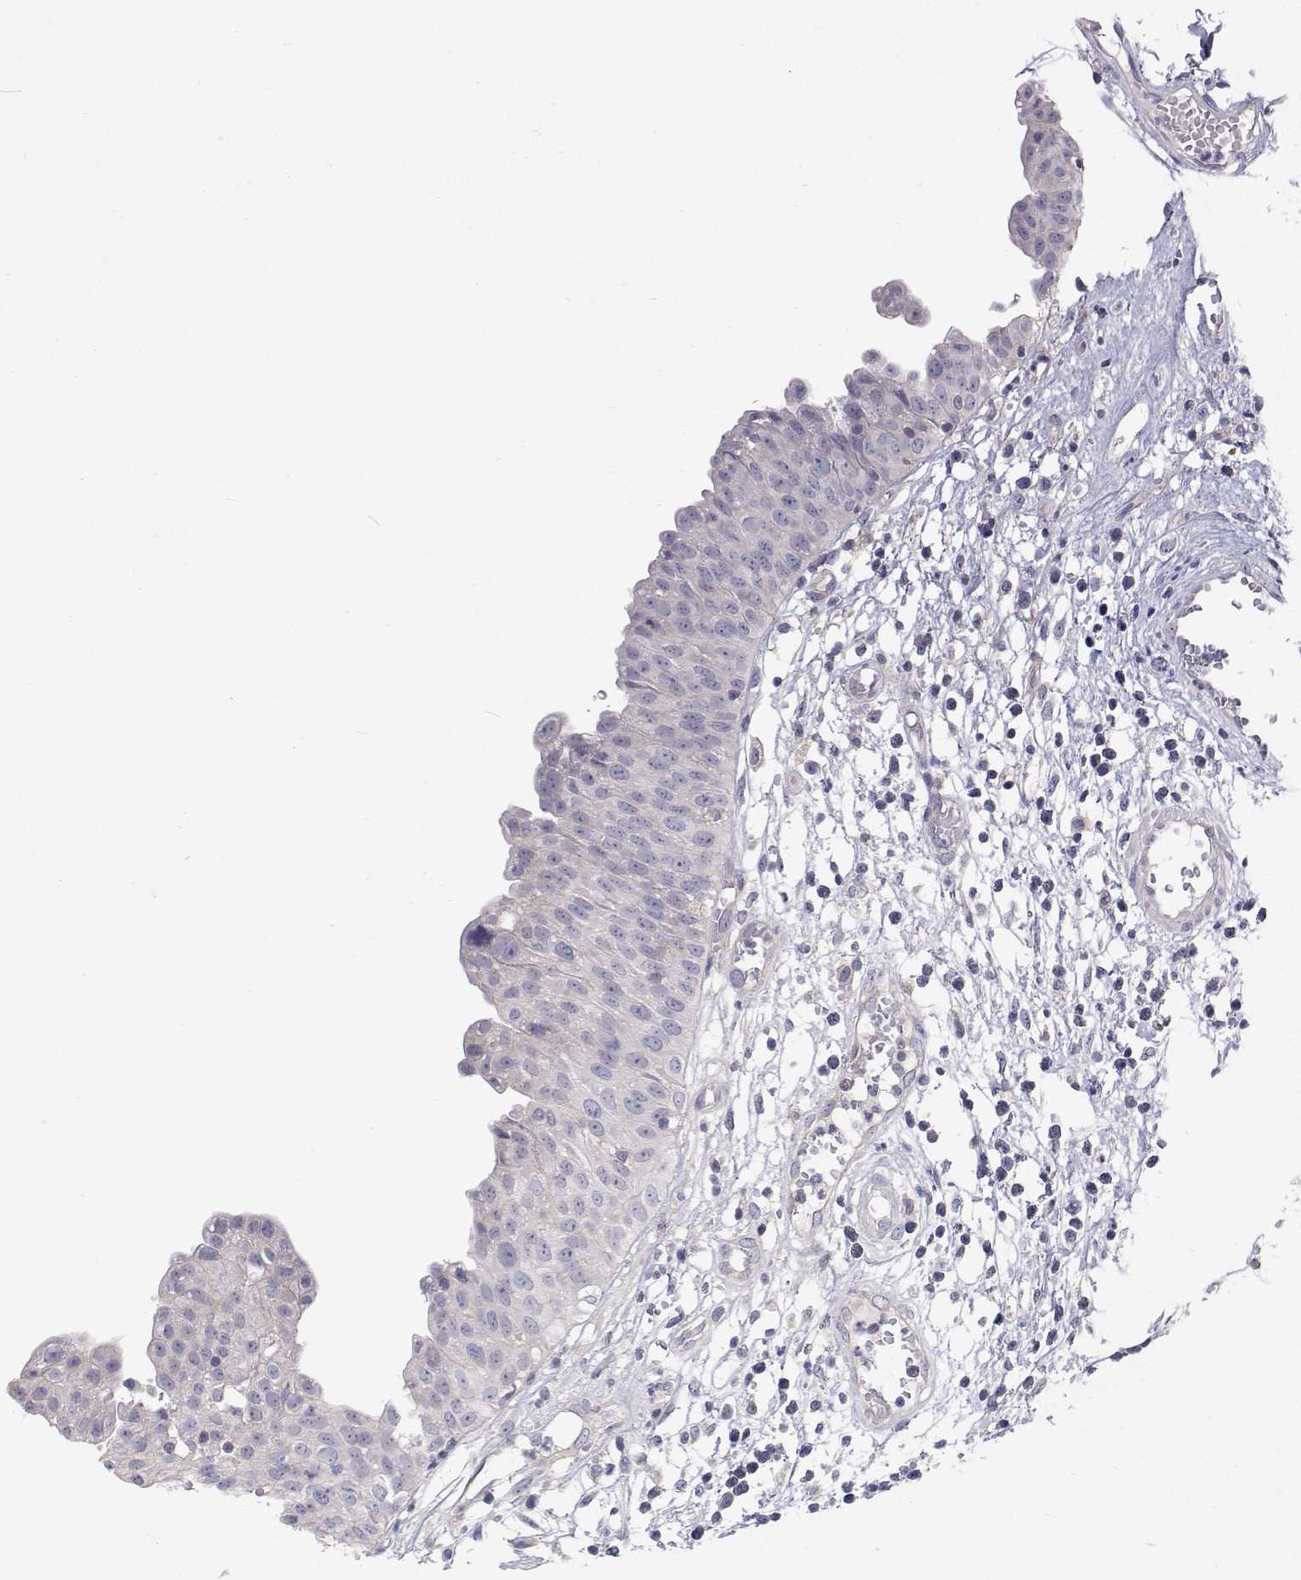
{"staining": {"intensity": "negative", "quantity": "none", "location": "none"}, "tissue": "urinary bladder", "cell_type": "Urothelial cells", "image_type": "normal", "snomed": [{"axis": "morphology", "description": "Normal tissue, NOS"}, {"axis": "topography", "description": "Urinary bladder"}], "caption": "A high-resolution histopathology image shows immunohistochemistry staining of normal urinary bladder, which displays no significant staining in urothelial cells. (DAB (3,3'-diaminobenzidine) immunohistochemistry with hematoxylin counter stain).", "gene": "MYPN", "patient": {"sex": "male", "age": 64}}